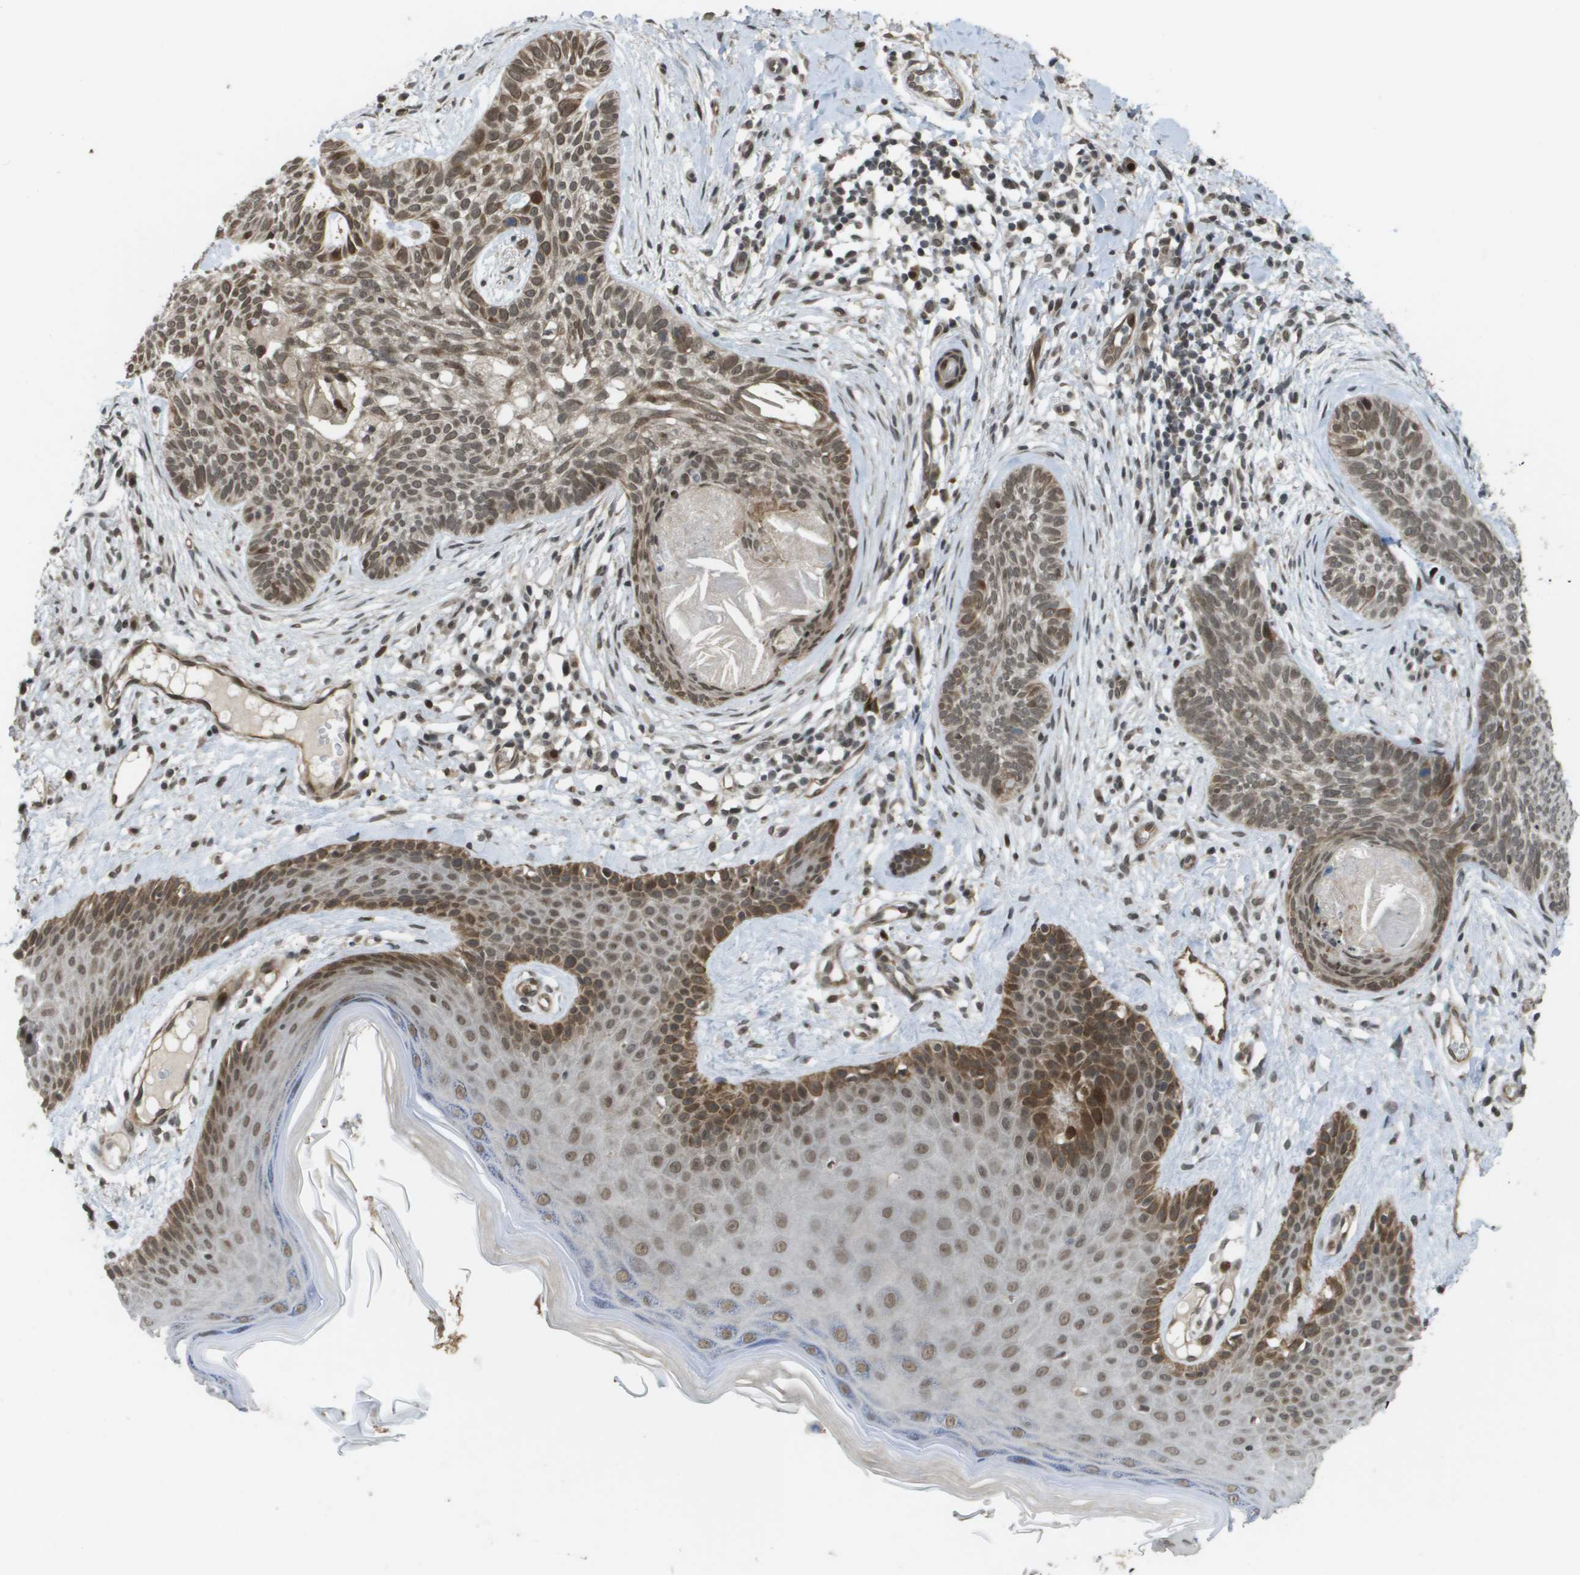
{"staining": {"intensity": "moderate", "quantity": ">75%", "location": "cytoplasmic/membranous,nuclear"}, "tissue": "skin cancer", "cell_type": "Tumor cells", "image_type": "cancer", "snomed": [{"axis": "morphology", "description": "Basal cell carcinoma"}, {"axis": "topography", "description": "Skin"}], "caption": "Skin cancer (basal cell carcinoma) was stained to show a protein in brown. There is medium levels of moderate cytoplasmic/membranous and nuclear positivity in approximately >75% of tumor cells. Ihc stains the protein in brown and the nuclei are stained blue.", "gene": "KAT5", "patient": {"sex": "female", "age": 59}}